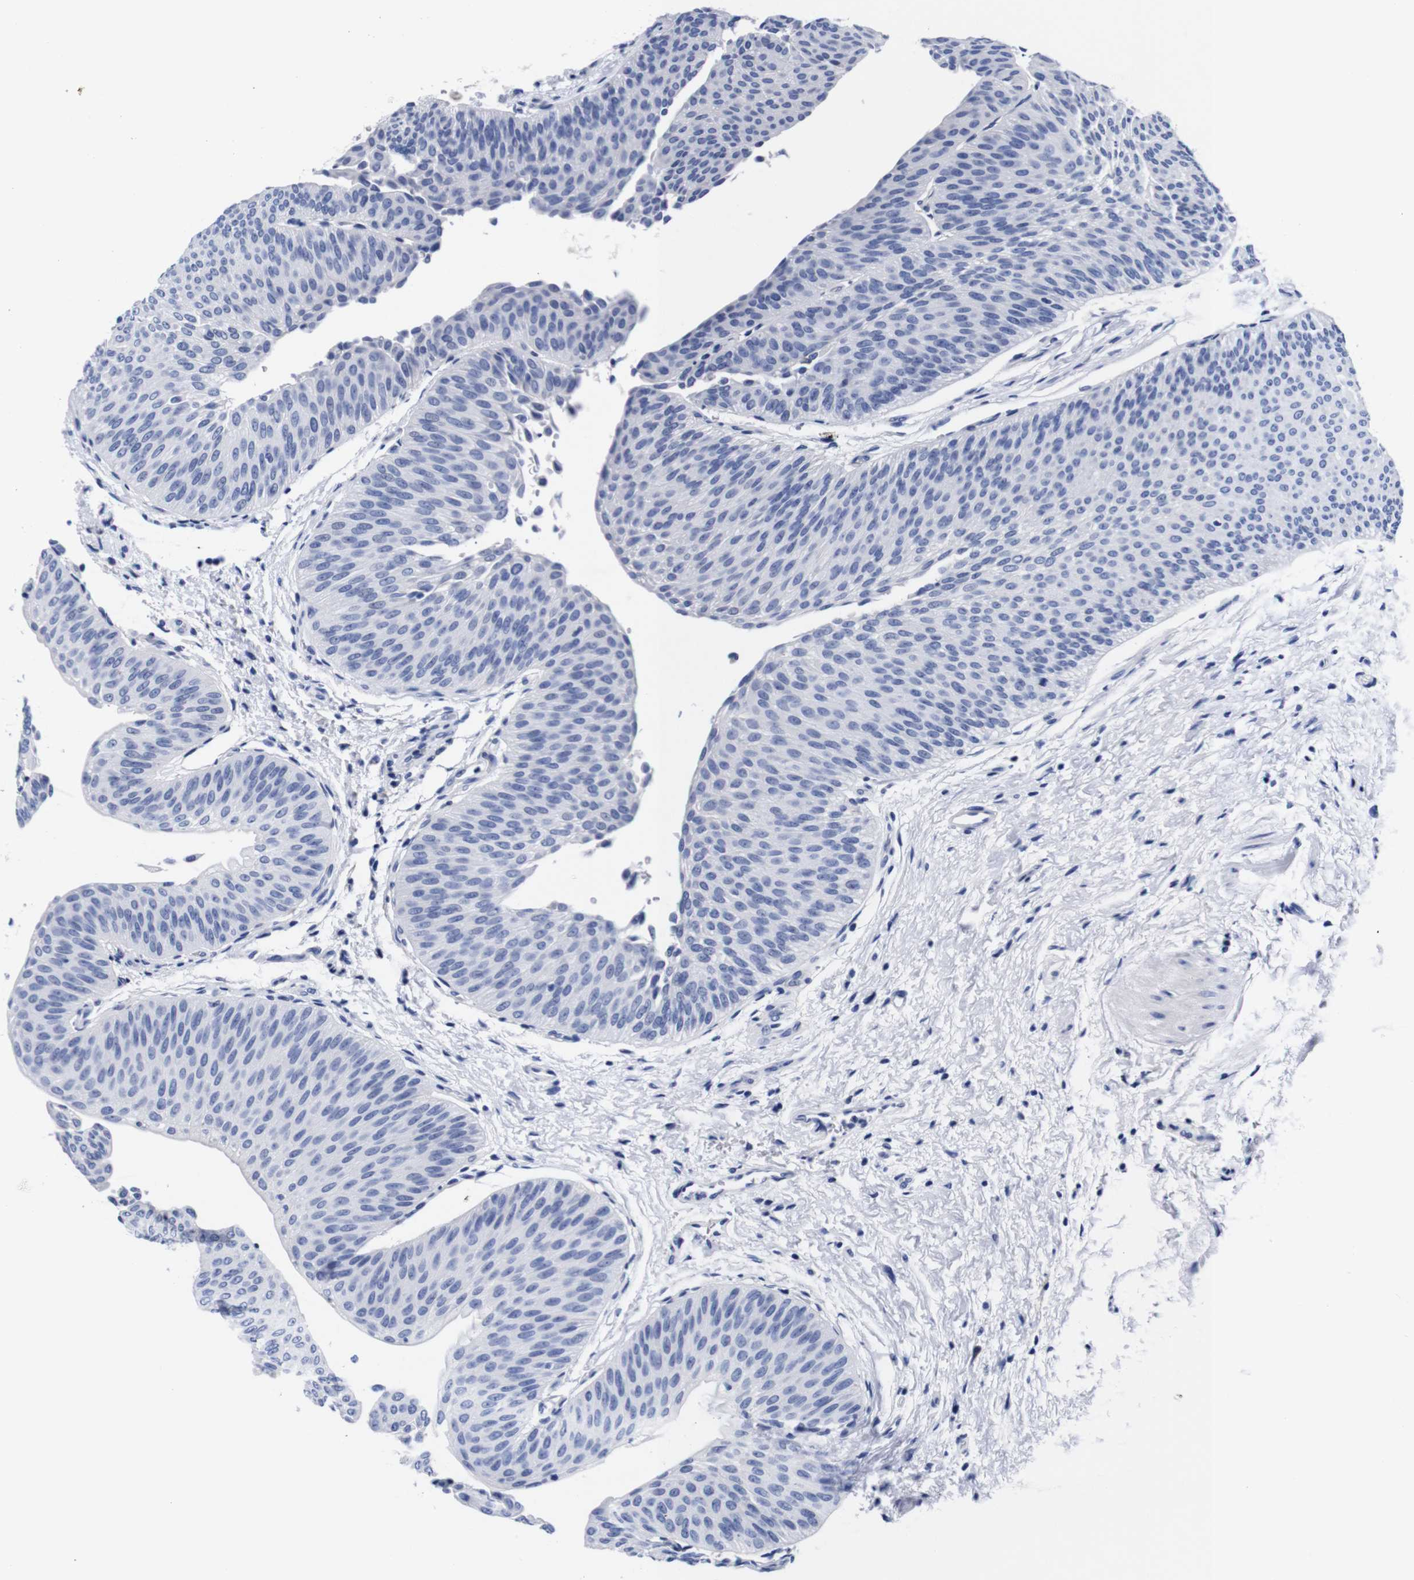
{"staining": {"intensity": "negative", "quantity": "none", "location": "none"}, "tissue": "urothelial cancer", "cell_type": "Tumor cells", "image_type": "cancer", "snomed": [{"axis": "morphology", "description": "Urothelial carcinoma, Low grade"}, {"axis": "topography", "description": "Urinary bladder"}], "caption": "IHC image of low-grade urothelial carcinoma stained for a protein (brown), which reveals no positivity in tumor cells. (Stains: DAB (3,3'-diaminobenzidine) IHC with hematoxylin counter stain, Microscopy: brightfield microscopy at high magnification).", "gene": "CLEC4G", "patient": {"sex": "female", "age": 60}}